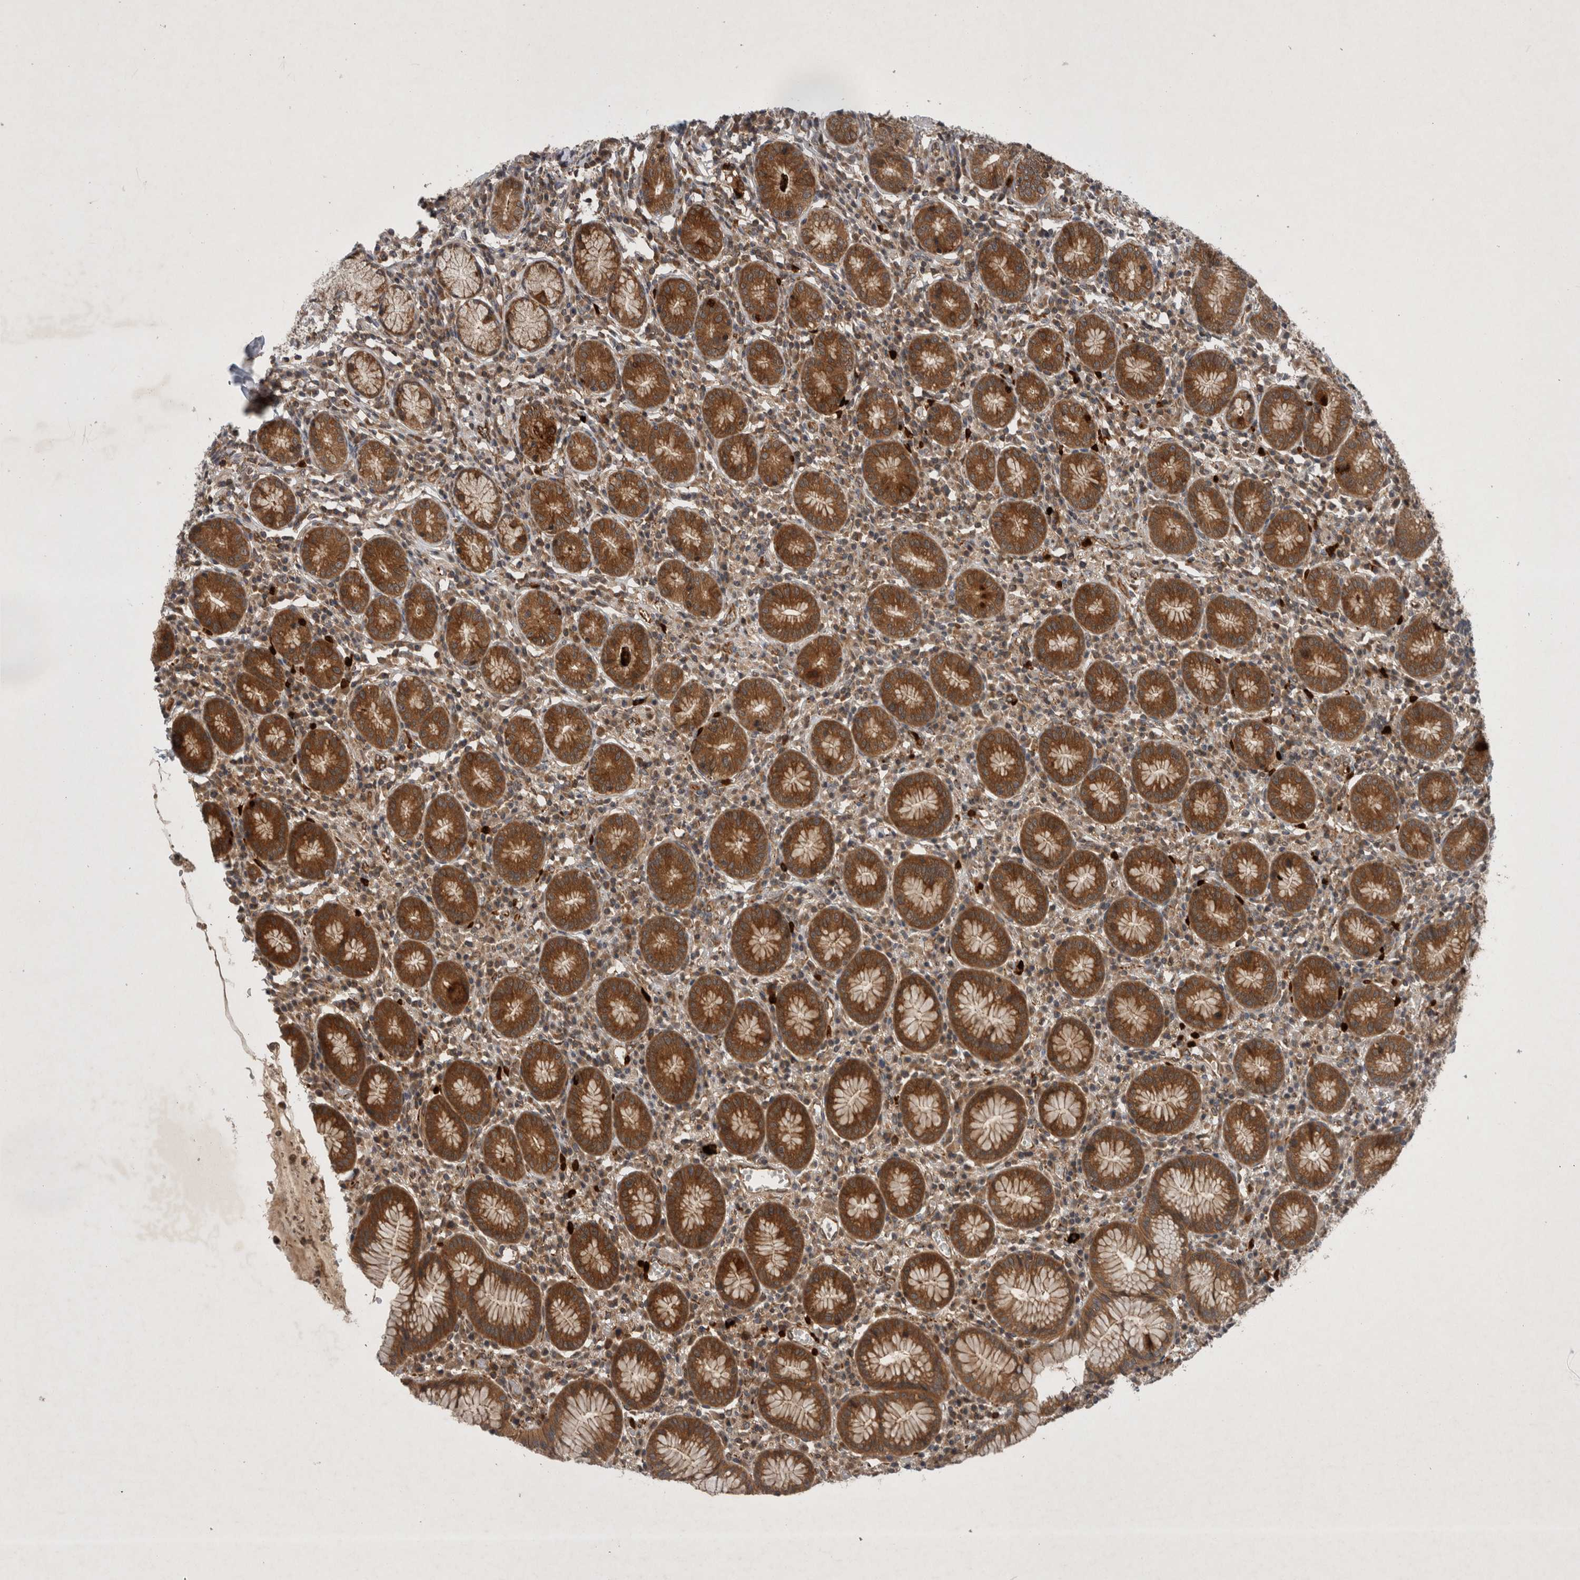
{"staining": {"intensity": "strong", "quantity": ">75%", "location": "cytoplasmic/membranous"}, "tissue": "stomach", "cell_type": "Glandular cells", "image_type": "normal", "snomed": [{"axis": "morphology", "description": "Normal tissue, NOS"}, {"axis": "topography", "description": "Stomach"}], "caption": "Stomach stained with a brown dye shows strong cytoplasmic/membranous positive positivity in approximately >75% of glandular cells.", "gene": "PDCD2", "patient": {"sex": "male", "age": 55}}